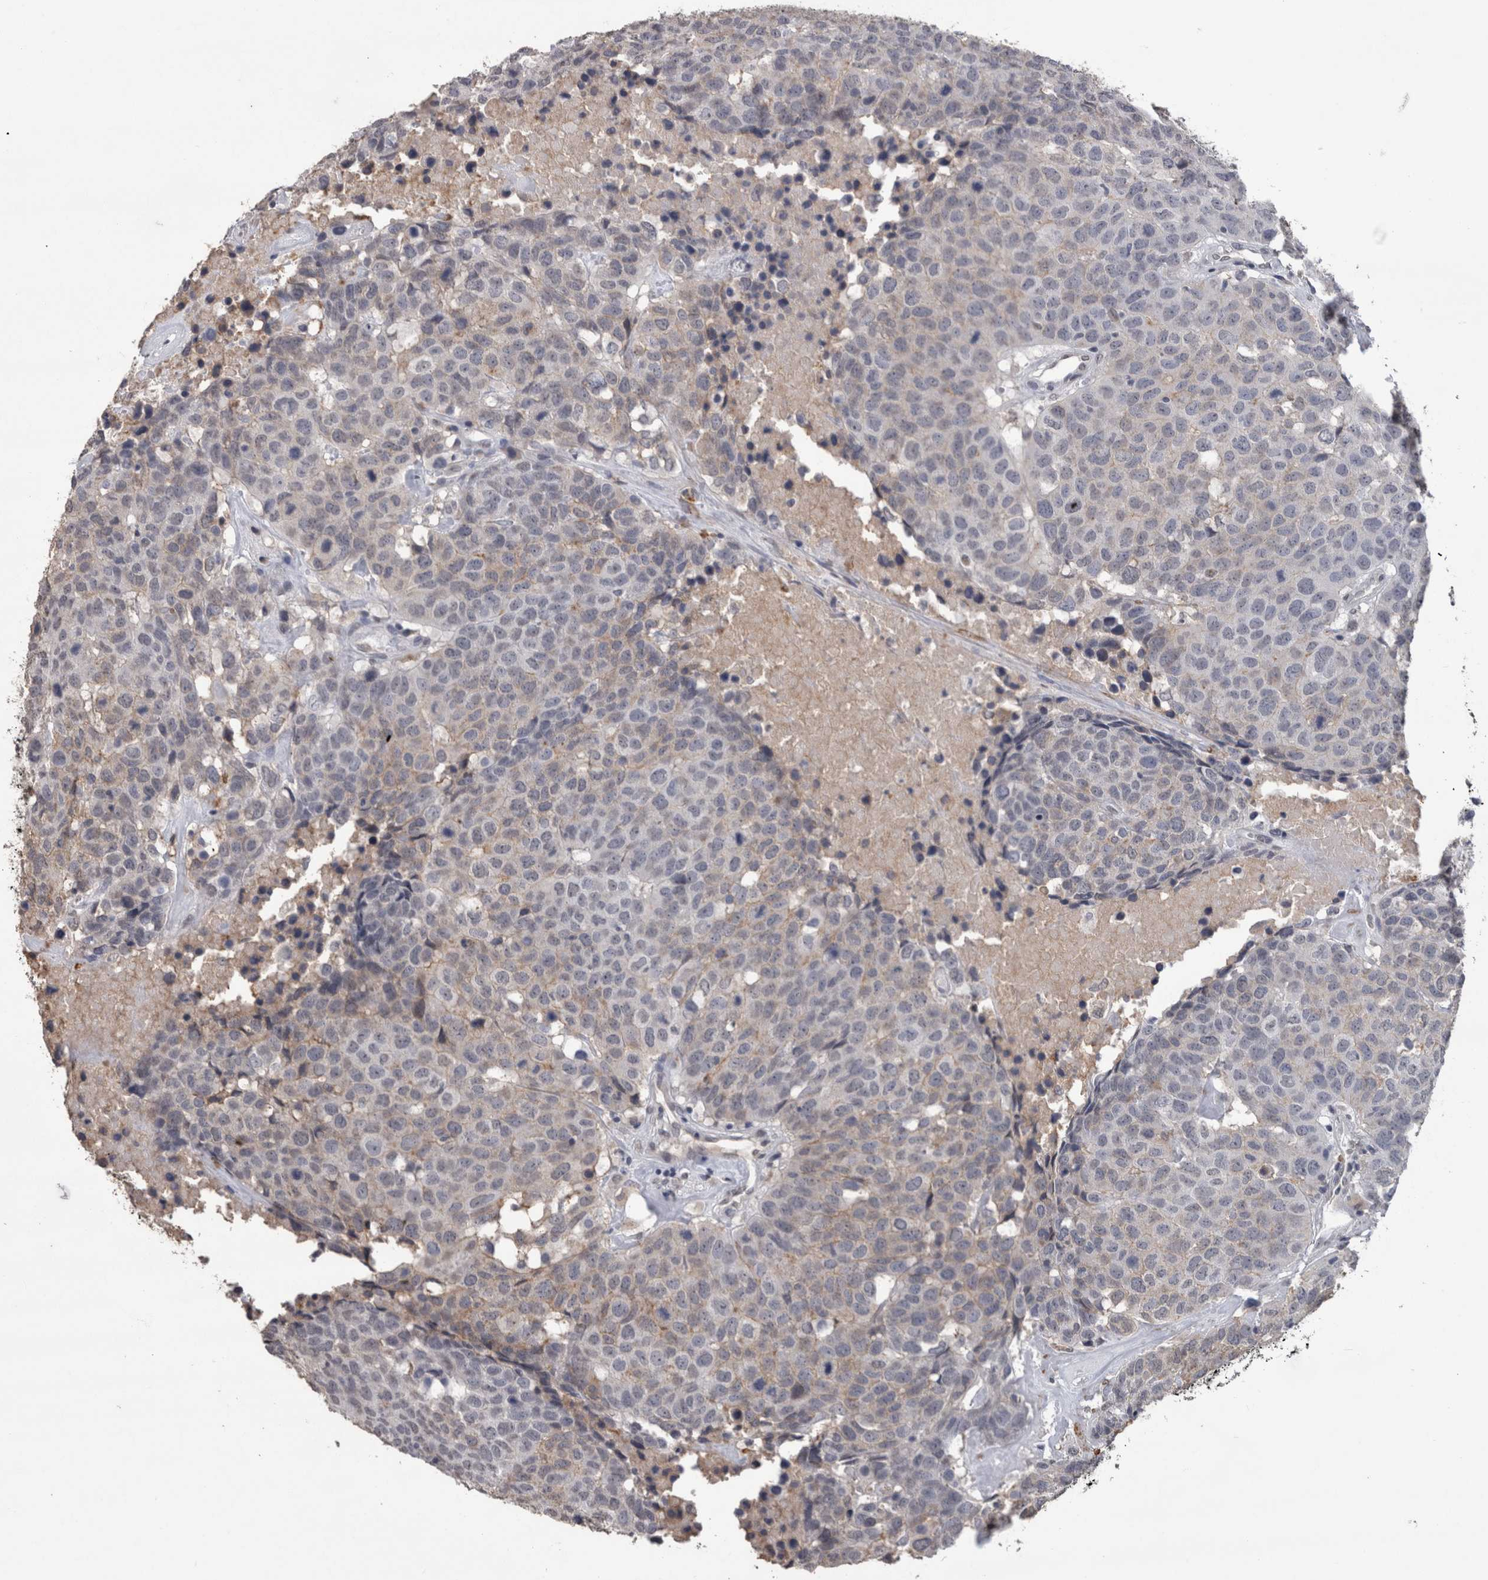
{"staining": {"intensity": "weak", "quantity": "25%-75%", "location": "cytoplasmic/membranous"}, "tissue": "head and neck cancer", "cell_type": "Tumor cells", "image_type": "cancer", "snomed": [{"axis": "morphology", "description": "Squamous cell carcinoma, NOS"}, {"axis": "topography", "description": "Head-Neck"}], "caption": "Weak cytoplasmic/membranous protein expression is seen in approximately 25%-75% of tumor cells in squamous cell carcinoma (head and neck). (brown staining indicates protein expression, while blue staining denotes nuclei).", "gene": "PAX5", "patient": {"sex": "male", "age": 66}}